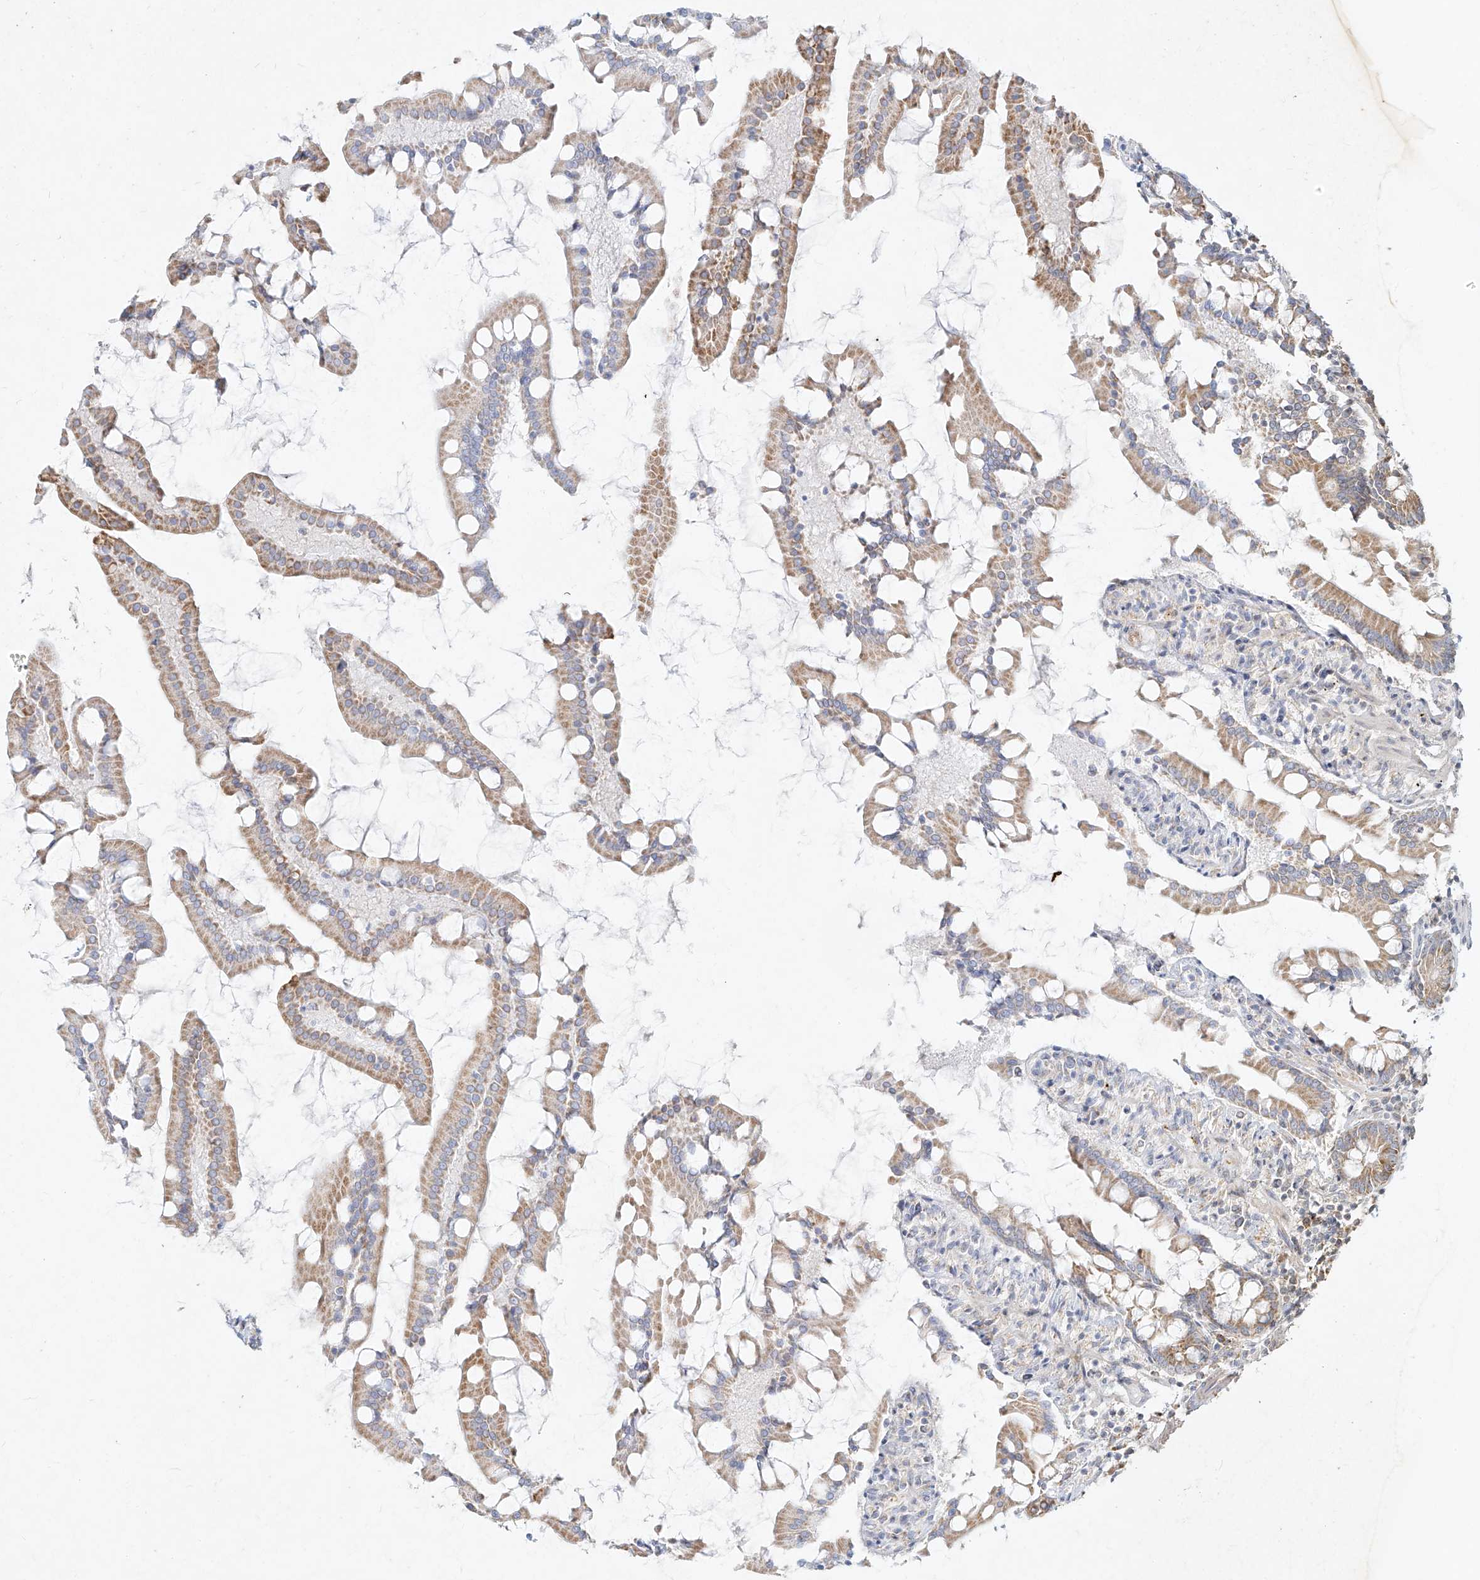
{"staining": {"intensity": "moderate", "quantity": "25%-75%", "location": "cytoplasmic/membranous"}, "tissue": "small intestine", "cell_type": "Glandular cells", "image_type": "normal", "snomed": [{"axis": "morphology", "description": "Normal tissue, NOS"}, {"axis": "topography", "description": "Small intestine"}], "caption": "Immunohistochemical staining of unremarkable human small intestine shows medium levels of moderate cytoplasmic/membranous expression in about 25%-75% of glandular cells.", "gene": "MTX2", "patient": {"sex": "male", "age": 41}}